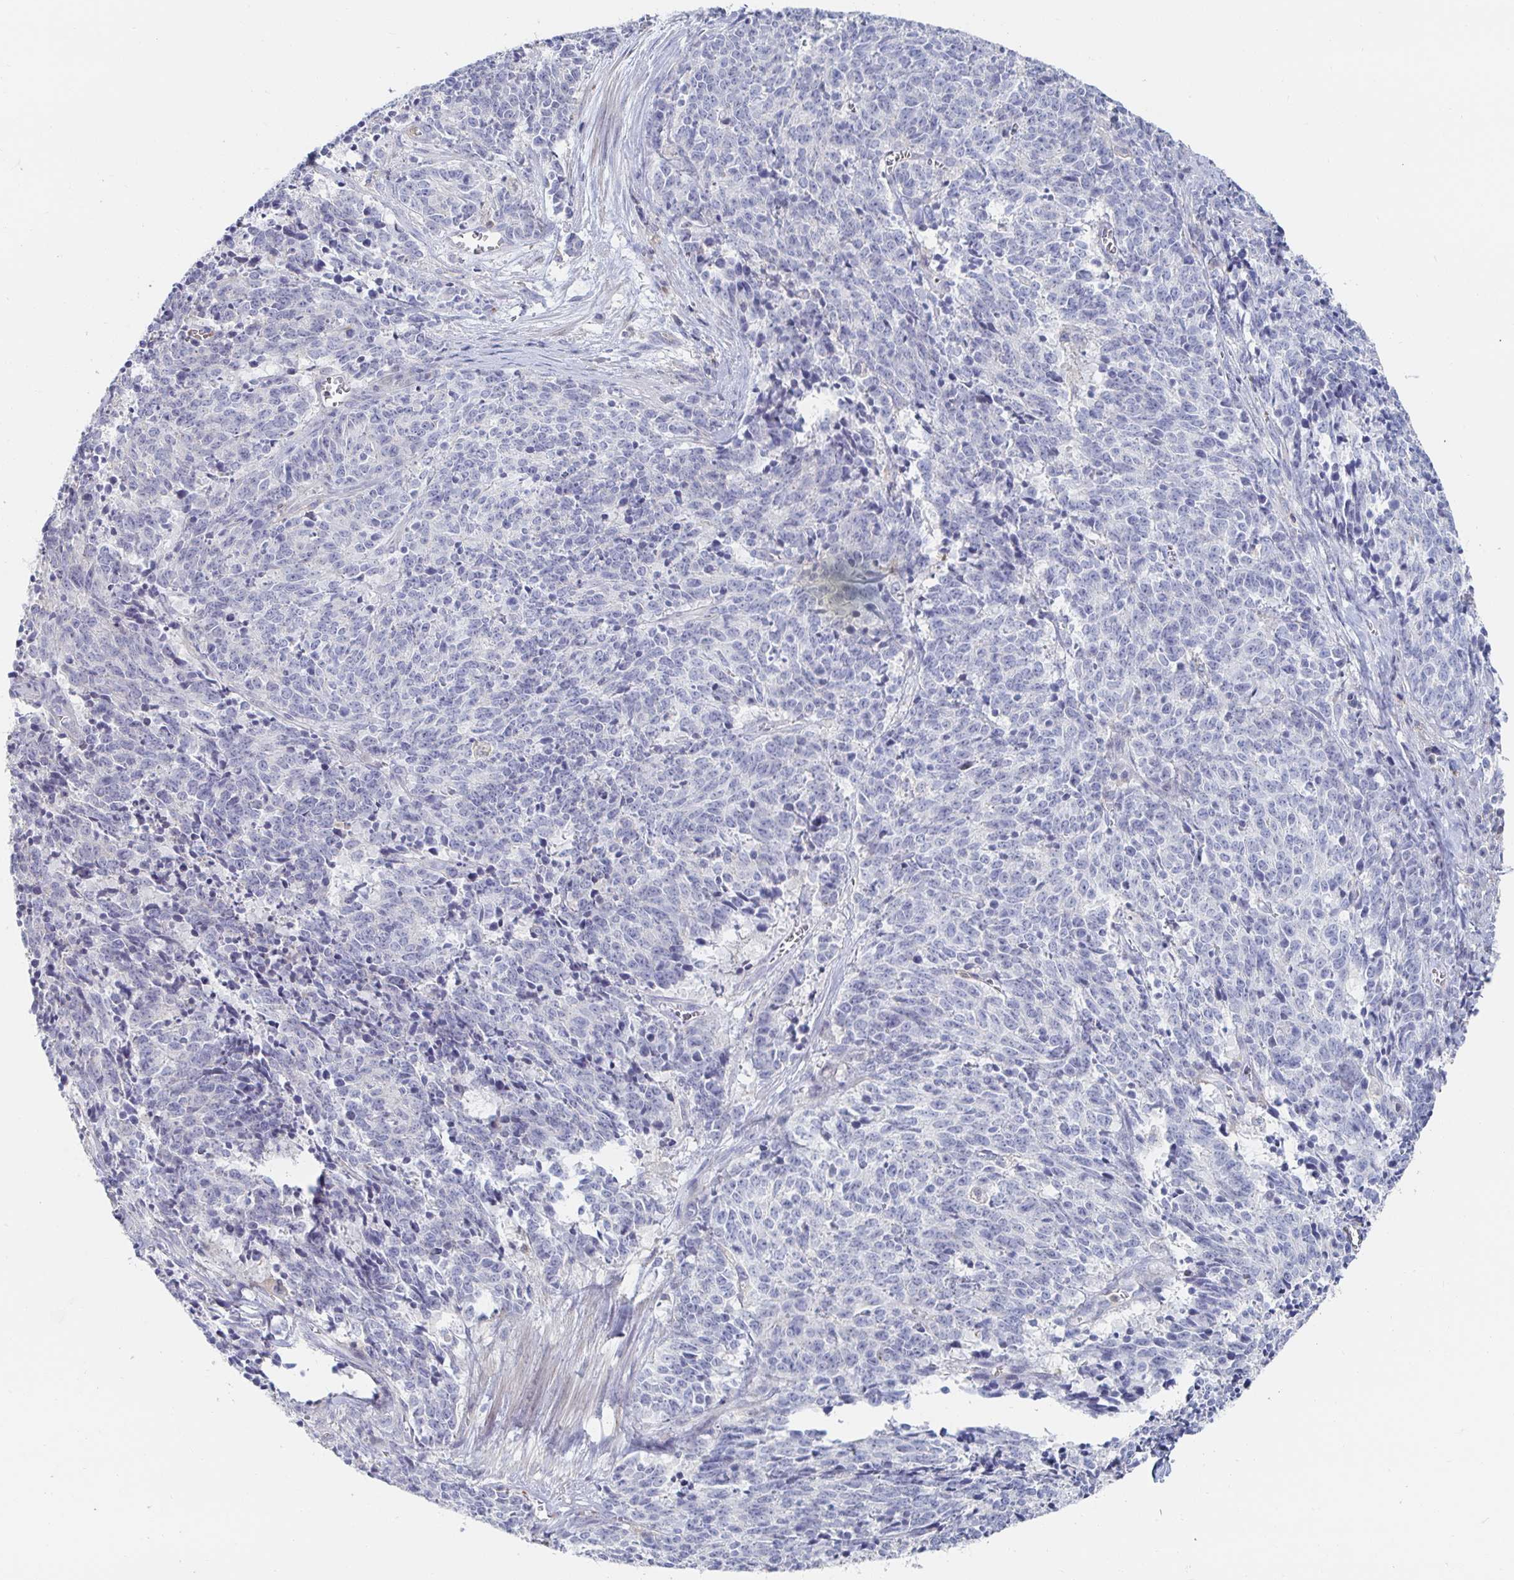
{"staining": {"intensity": "negative", "quantity": "none", "location": "none"}, "tissue": "cervical cancer", "cell_type": "Tumor cells", "image_type": "cancer", "snomed": [{"axis": "morphology", "description": "Squamous cell carcinoma, NOS"}, {"axis": "topography", "description": "Cervix"}], "caption": "A micrograph of human cervical squamous cell carcinoma is negative for staining in tumor cells. The staining was performed using DAB to visualize the protein expression in brown, while the nuclei were stained in blue with hematoxylin (Magnification: 20x).", "gene": "PIK3CD", "patient": {"sex": "female", "age": 29}}